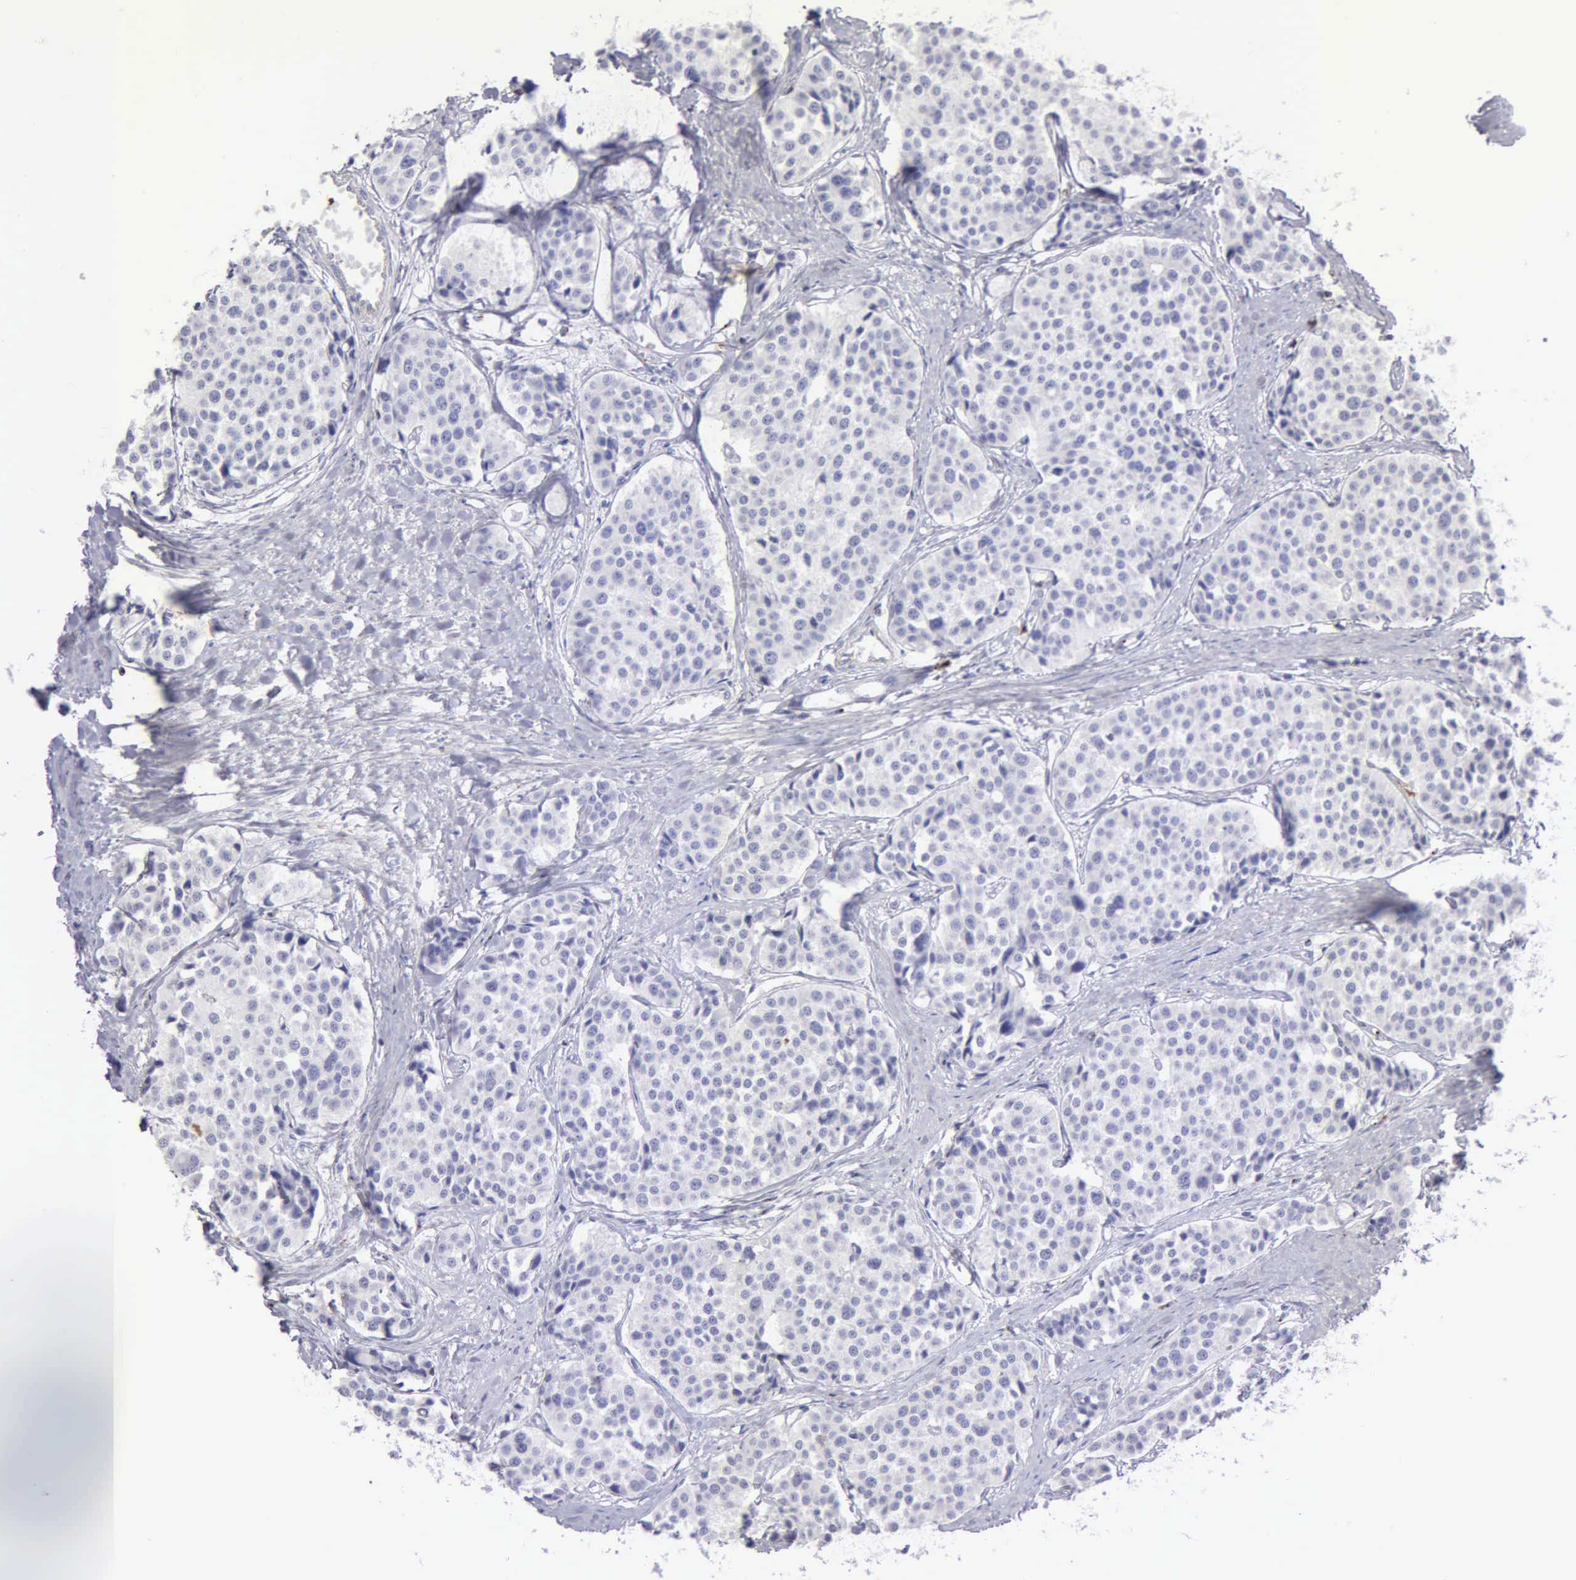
{"staining": {"intensity": "negative", "quantity": "none", "location": "none"}, "tissue": "carcinoid", "cell_type": "Tumor cells", "image_type": "cancer", "snomed": [{"axis": "morphology", "description": "Carcinoid, malignant, NOS"}, {"axis": "topography", "description": "Small intestine"}], "caption": "Immunohistochemistry (IHC) photomicrograph of neoplastic tissue: human carcinoid (malignant) stained with DAB displays no significant protein expression in tumor cells.", "gene": "SRGN", "patient": {"sex": "male", "age": 60}}